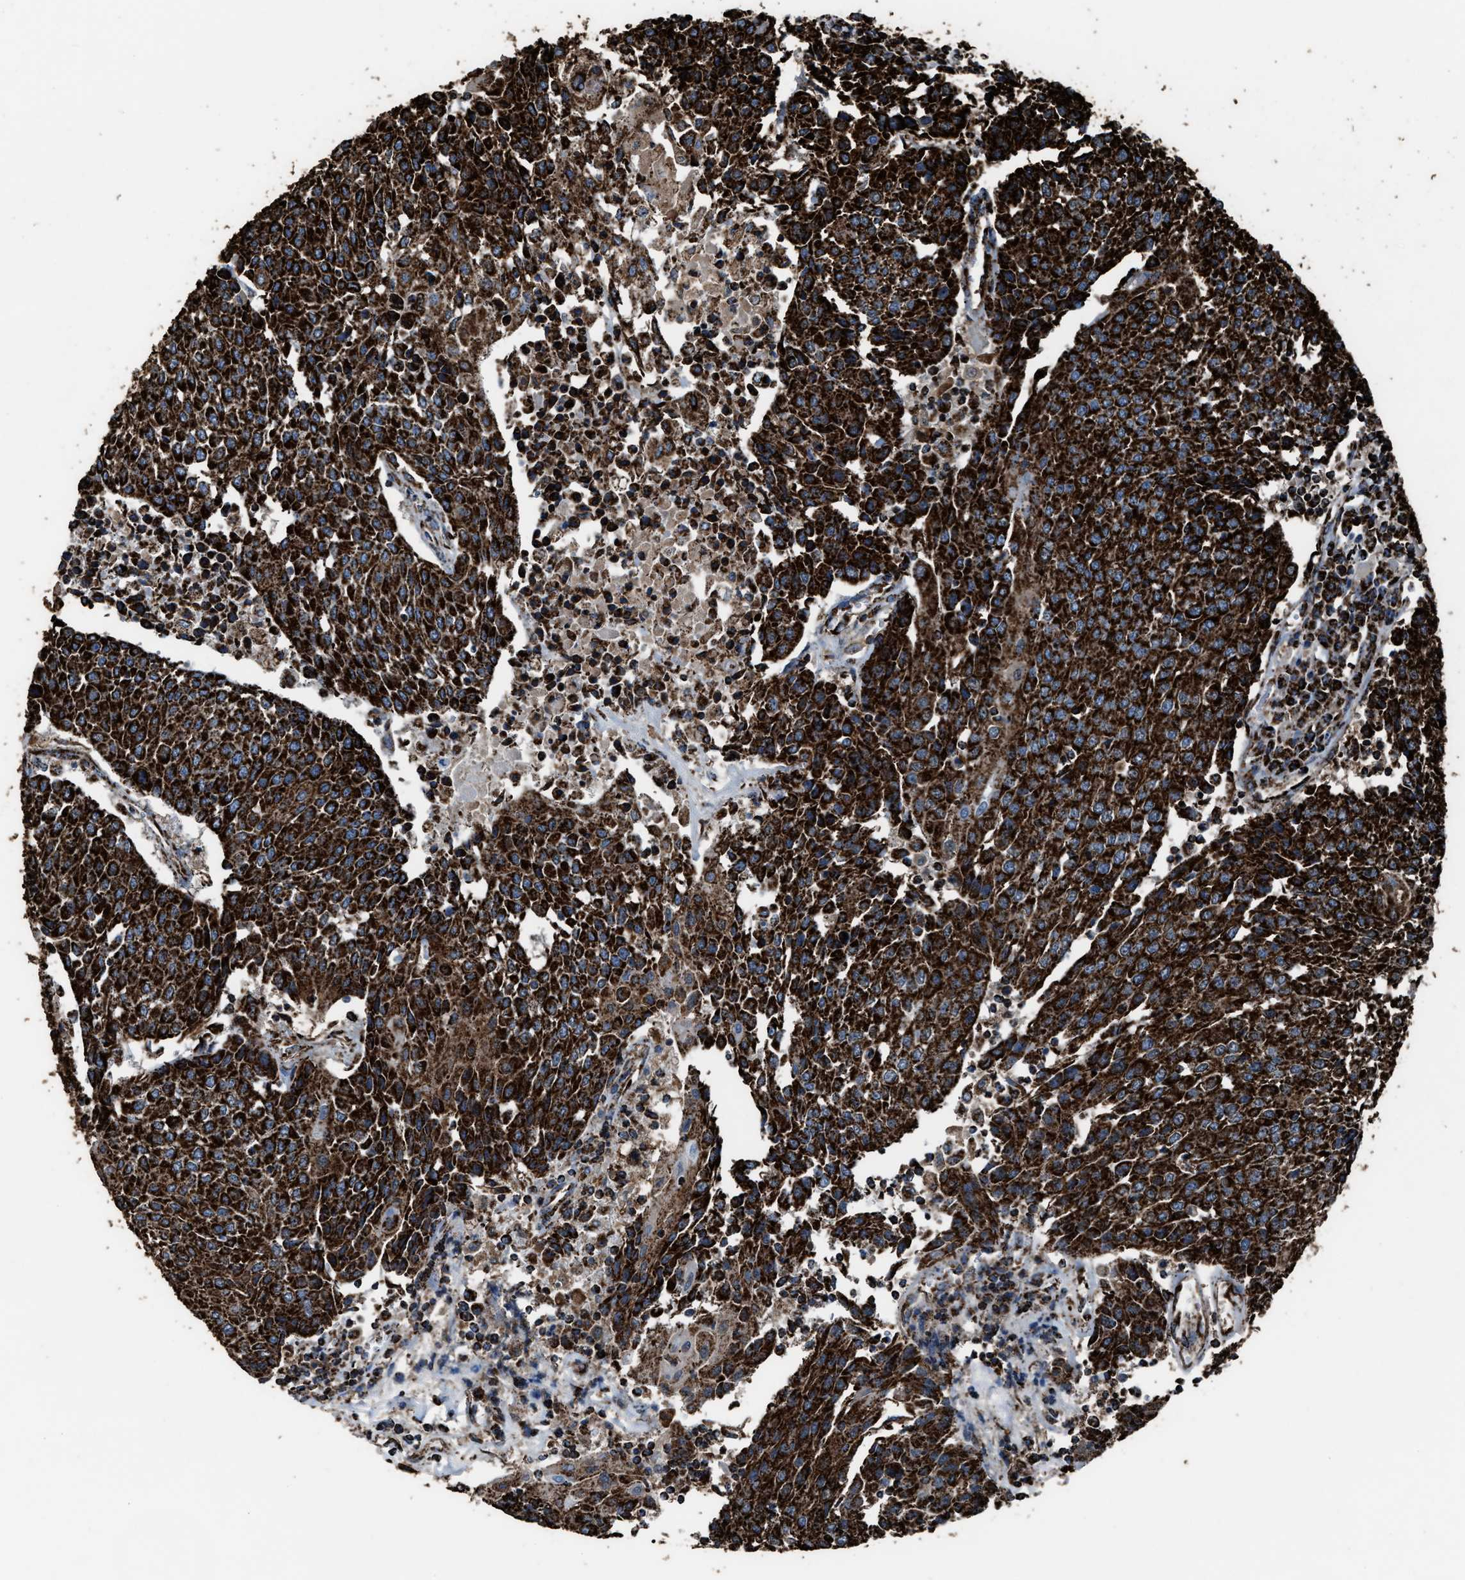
{"staining": {"intensity": "strong", "quantity": ">75%", "location": "cytoplasmic/membranous"}, "tissue": "urothelial cancer", "cell_type": "Tumor cells", "image_type": "cancer", "snomed": [{"axis": "morphology", "description": "Urothelial carcinoma, High grade"}, {"axis": "topography", "description": "Urinary bladder"}], "caption": "The photomicrograph demonstrates immunohistochemical staining of urothelial cancer. There is strong cytoplasmic/membranous staining is seen in approximately >75% of tumor cells. The staining is performed using DAB brown chromogen to label protein expression. The nuclei are counter-stained blue using hematoxylin.", "gene": "MDH2", "patient": {"sex": "female", "age": 85}}